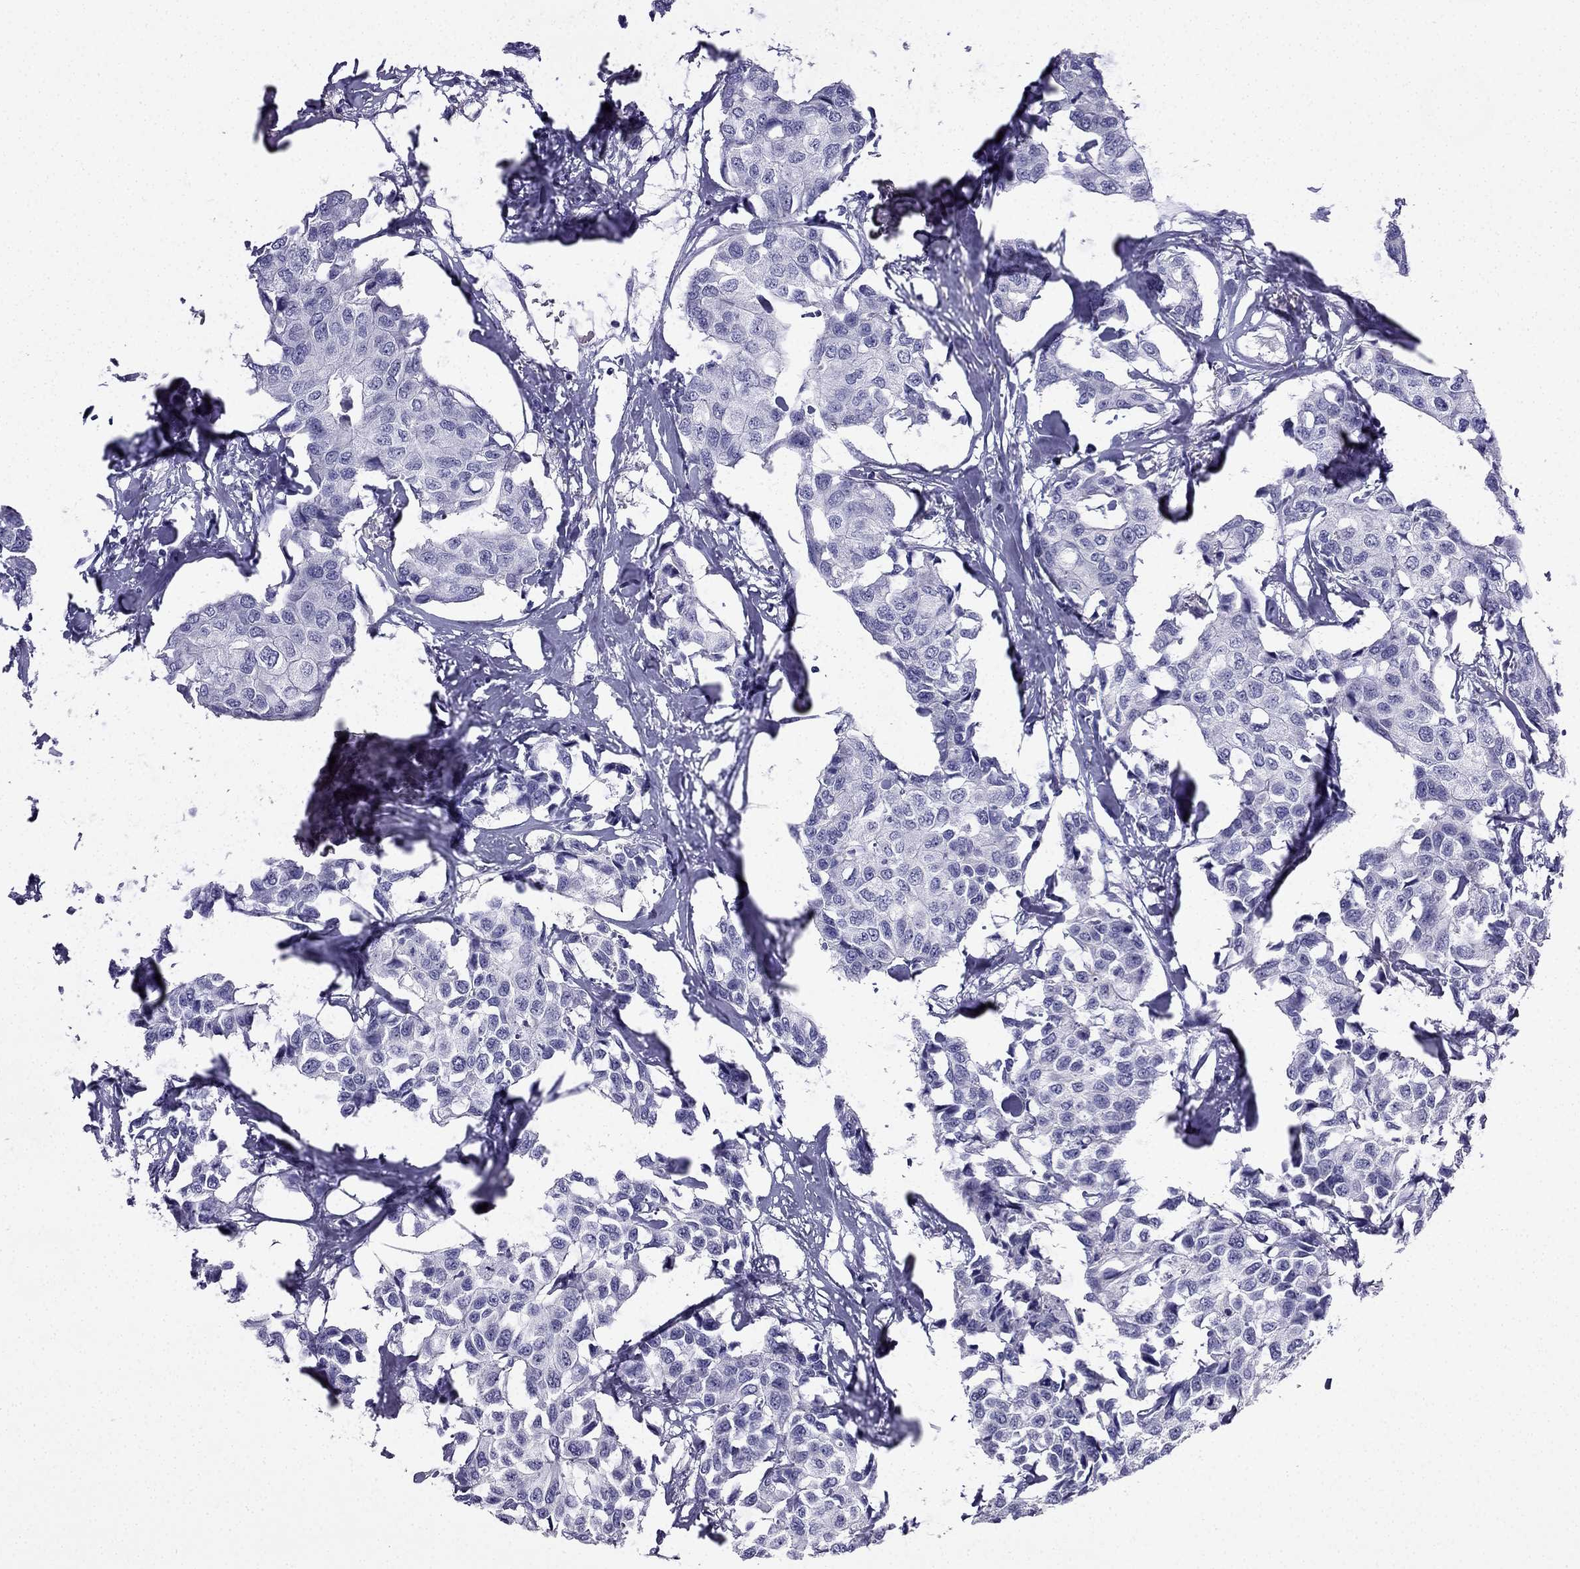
{"staining": {"intensity": "negative", "quantity": "none", "location": "none"}, "tissue": "breast cancer", "cell_type": "Tumor cells", "image_type": "cancer", "snomed": [{"axis": "morphology", "description": "Duct carcinoma"}, {"axis": "topography", "description": "Breast"}], "caption": "Tumor cells show no significant protein expression in breast invasive ductal carcinoma.", "gene": "NPTX1", "patient": {"sex": "female", "age": 80}}